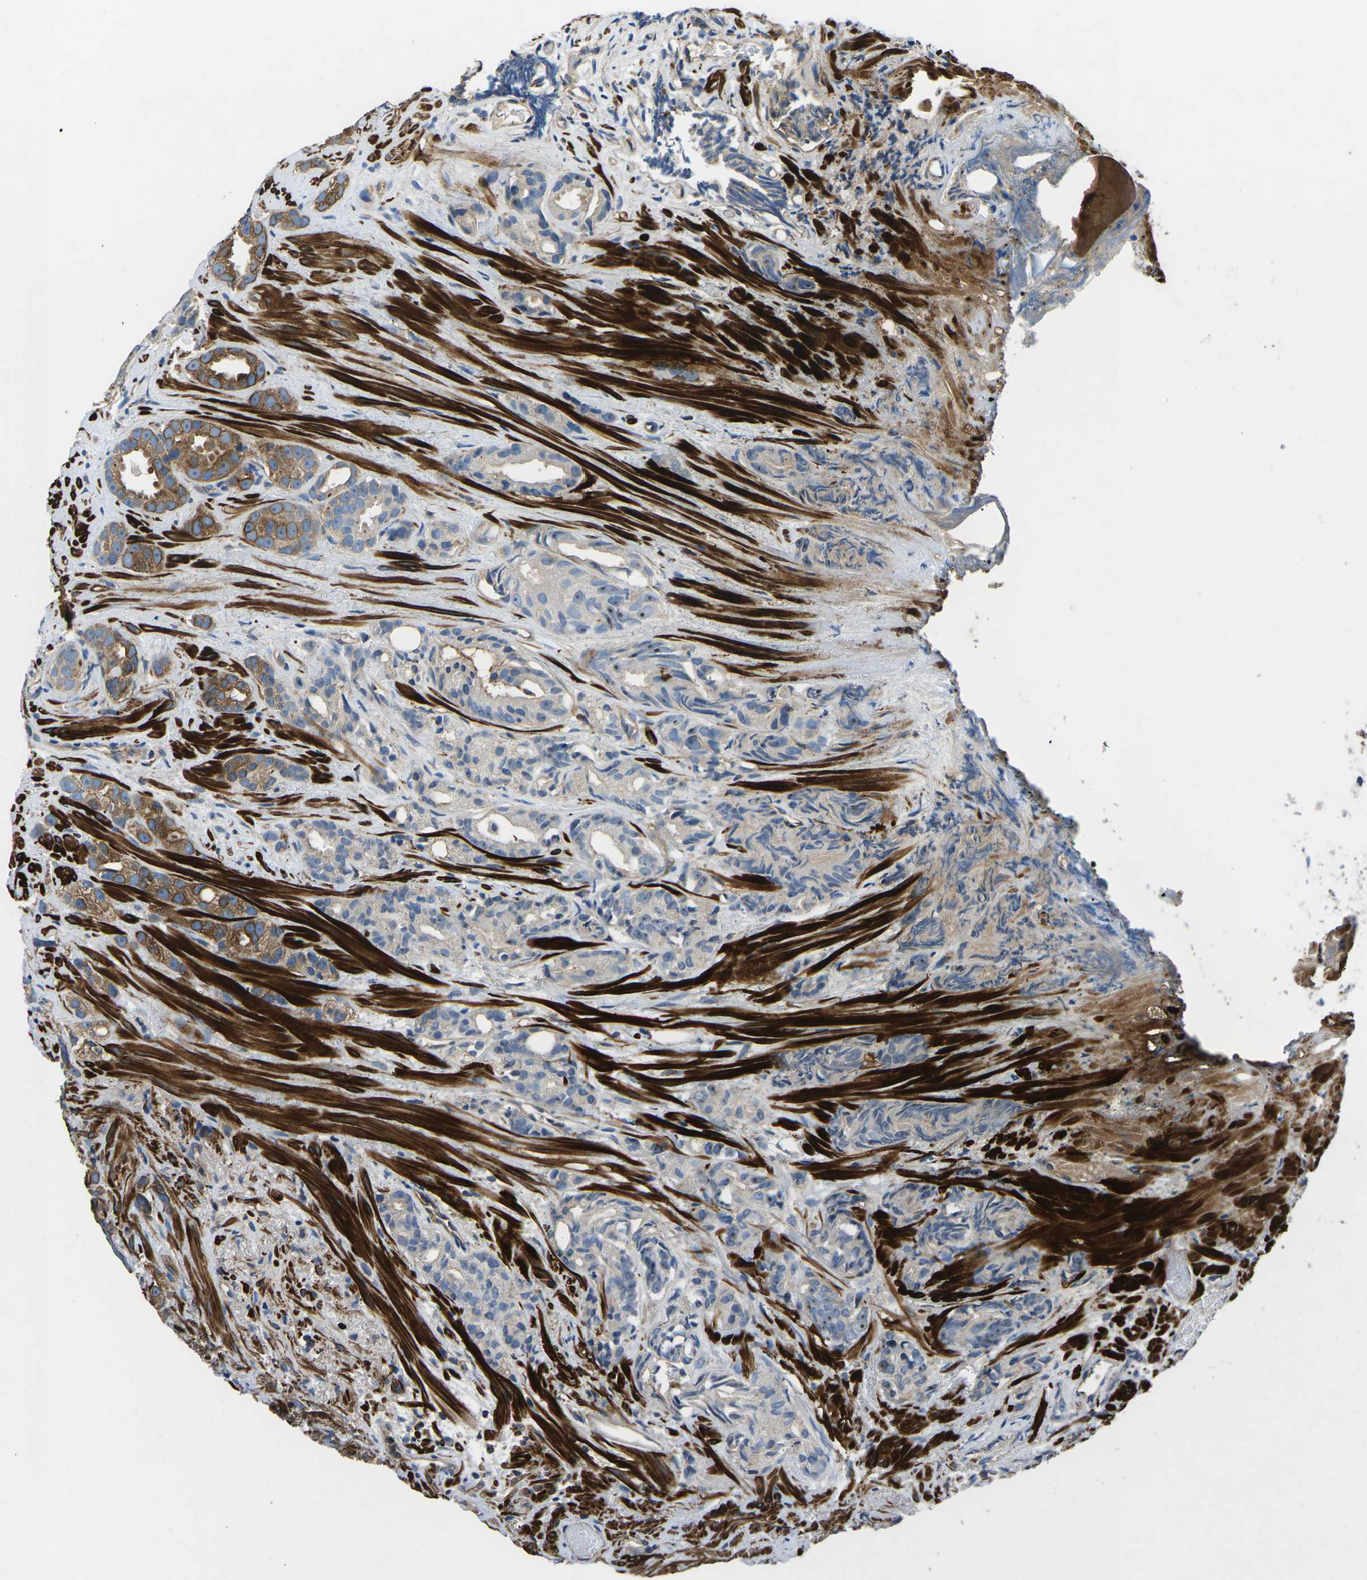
{"staining": {"intensity": "strong", "quantity": "<25%", "location": "cytoplasmic/membranous"}, "tissue": "prostate cancer", "cell_type": "Tumor cells", "image_type": "cancer", "snomed": [{"axis": "morphology", "description": "Adenocarcinoma, Low grade"}, {"axis": "topography", "description": "Prostate"}], "caption": "This photomicrograph reveals immunohistochemistry (IHC) staining of prostate cancer (low-grade adenocarcinoma), with medium strong cytoplasmic/membranous positivity in approximately <25% of tumor cells.", "gene": "KCNJ15", "patient": {"sex": "male", "age": 89}}